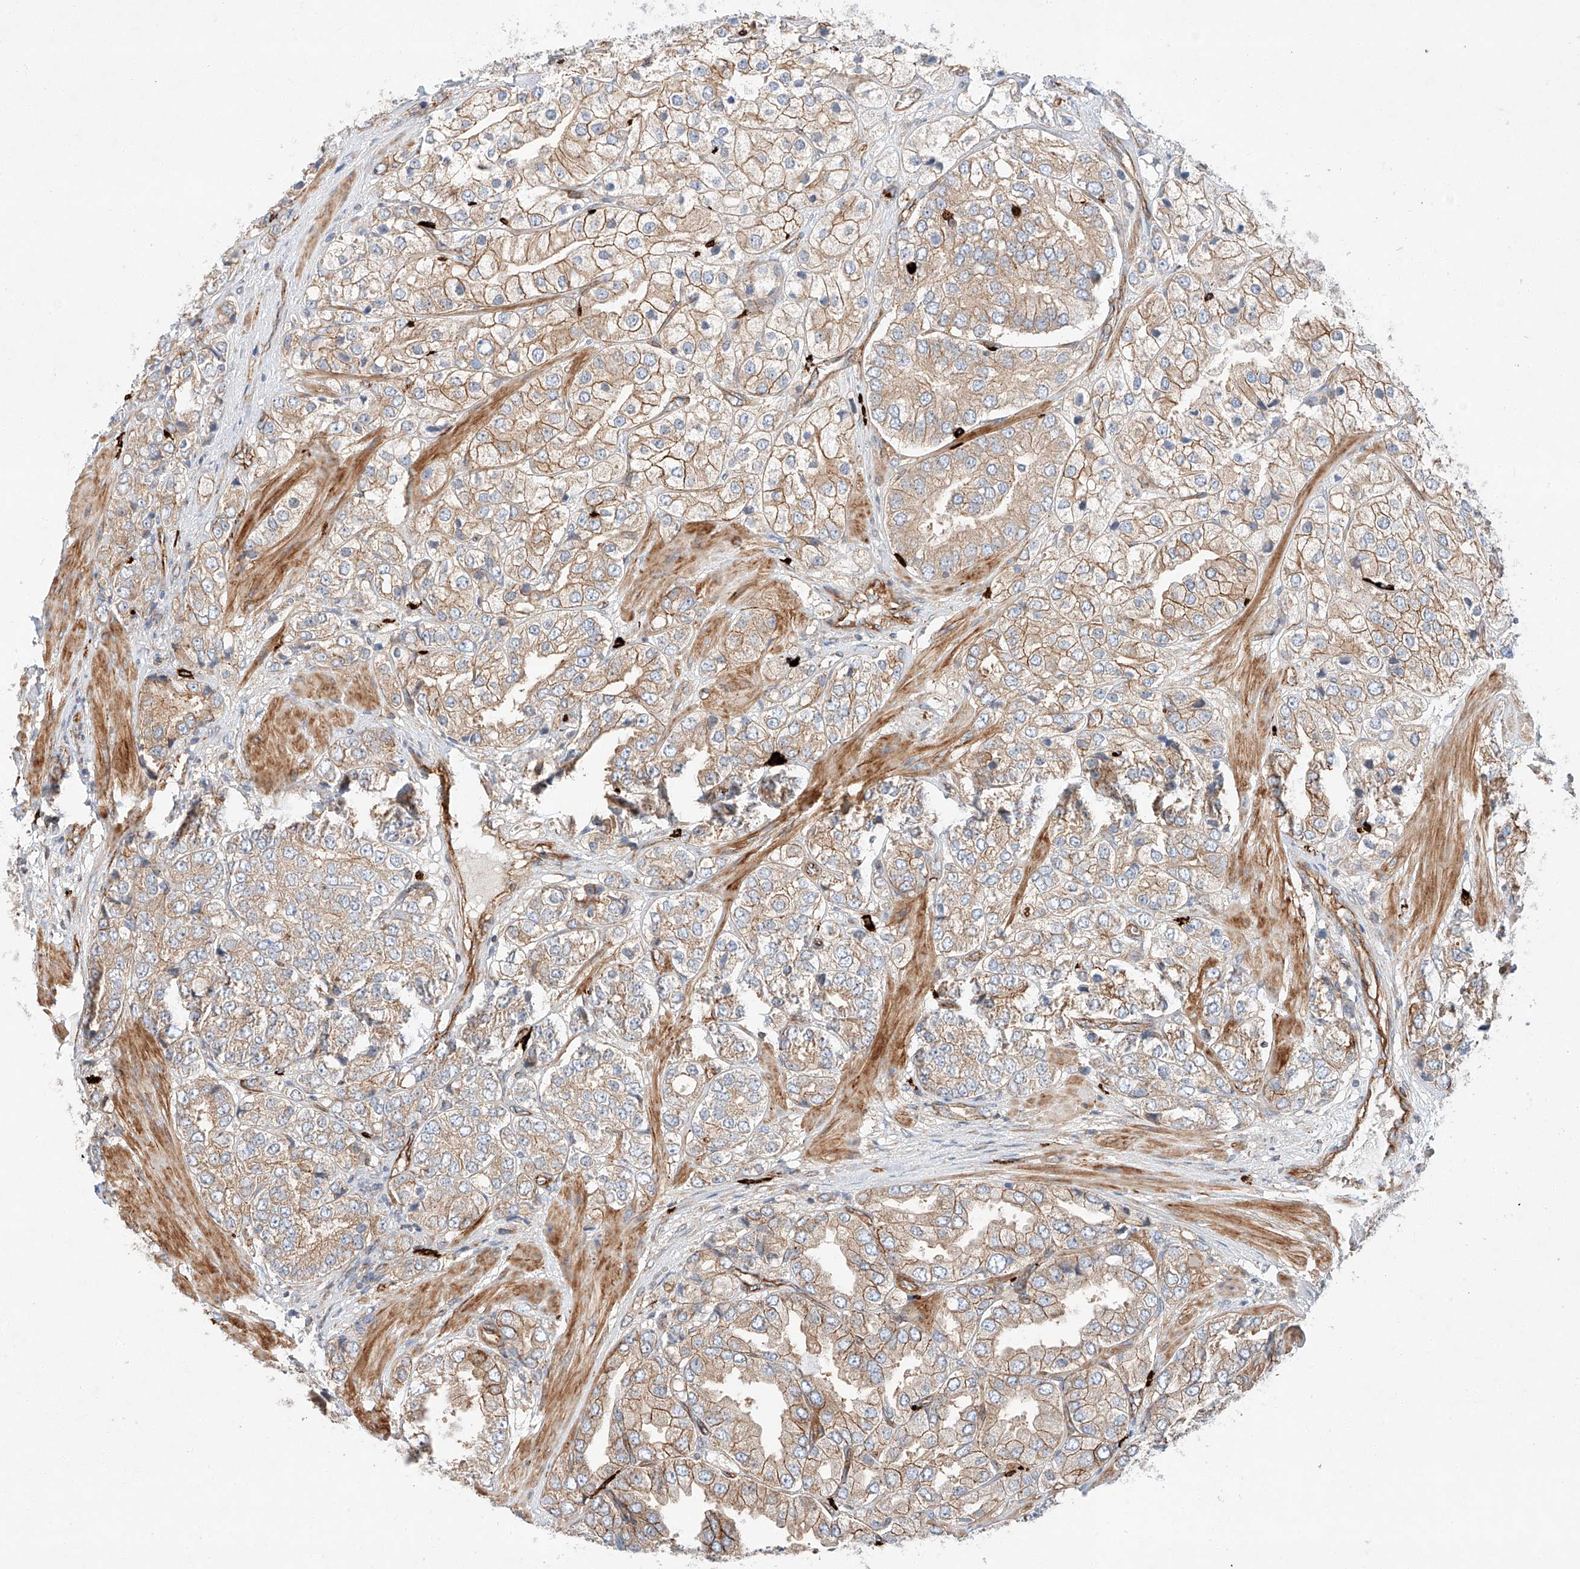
{"staining": {"intensity": "moderate", "quantity": ">75%", "location": "cytoplasmic/membranous"}, "tissue": "prostate cancer", "cell_type": "Tumor cells", "image_type": "cancer", "snomed": [{"axis": "morphology", "description": "Adenocarcinoma, High grade"}, {"axis": "topography", "description": "Prostate"}], "caption": "A brown stain shows moderate cytoplasmic/membranous staining of a protein in prostate cancer (adenocarcinoma (high-grade)) tumor cells.", "gene": "MINDY4", "patient": {"sex": "male", "age": 50}}